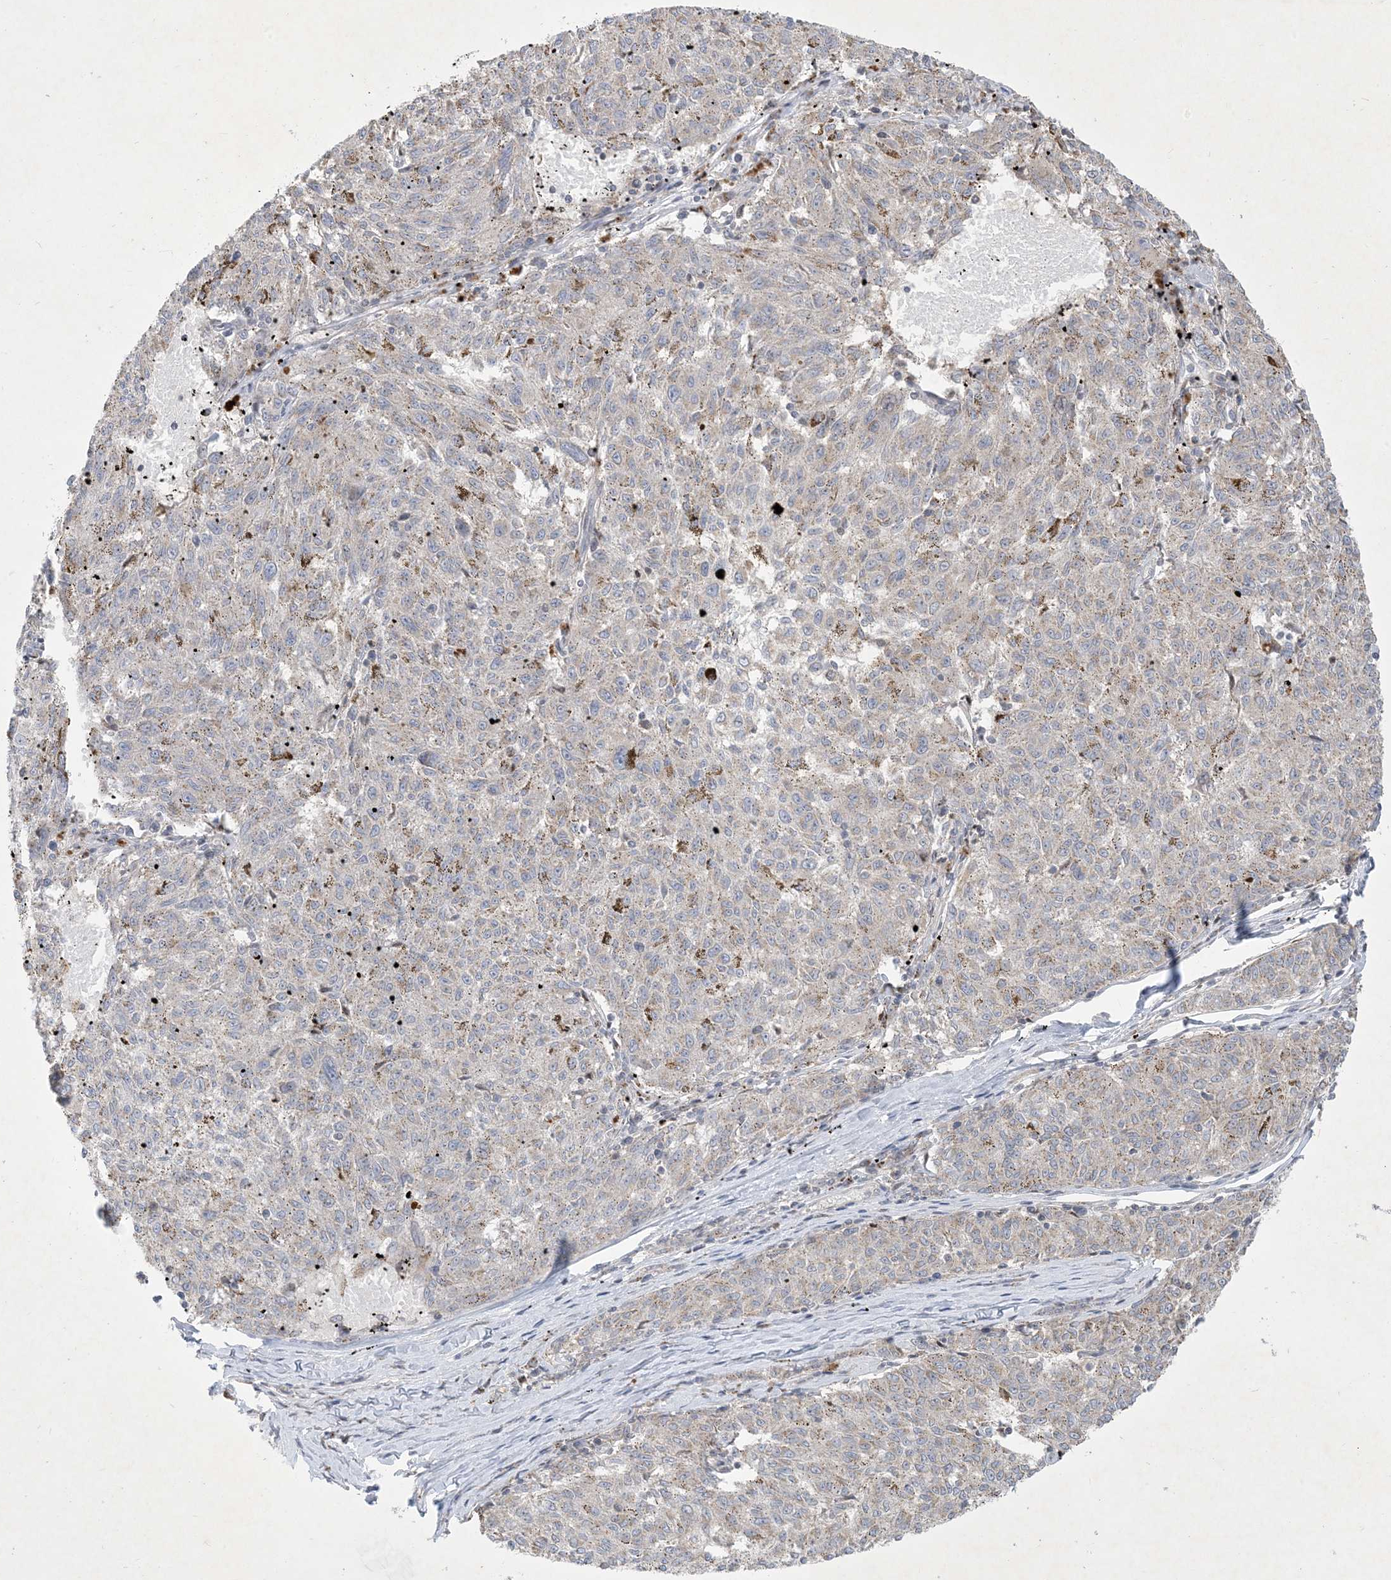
{"staining": {"intensity": "weak", "quantity": "<25%", "location": "cytoplasmic/membranous"}, "tissue": "melanoma", "cell_type": "Tumor cells", "image_type": "cancer", "snomed": [{"axis": "morphology", "description": "Malignant melanoma, NOS"}, {"axis": "topography", "description": "Skin"}], "caption": "Malignant melanoma was stained to show a protein in brown. There is no significant expression in tumor cells.", "gene": "CCDC14", "patient": {"sex": "female", "age": 72}}